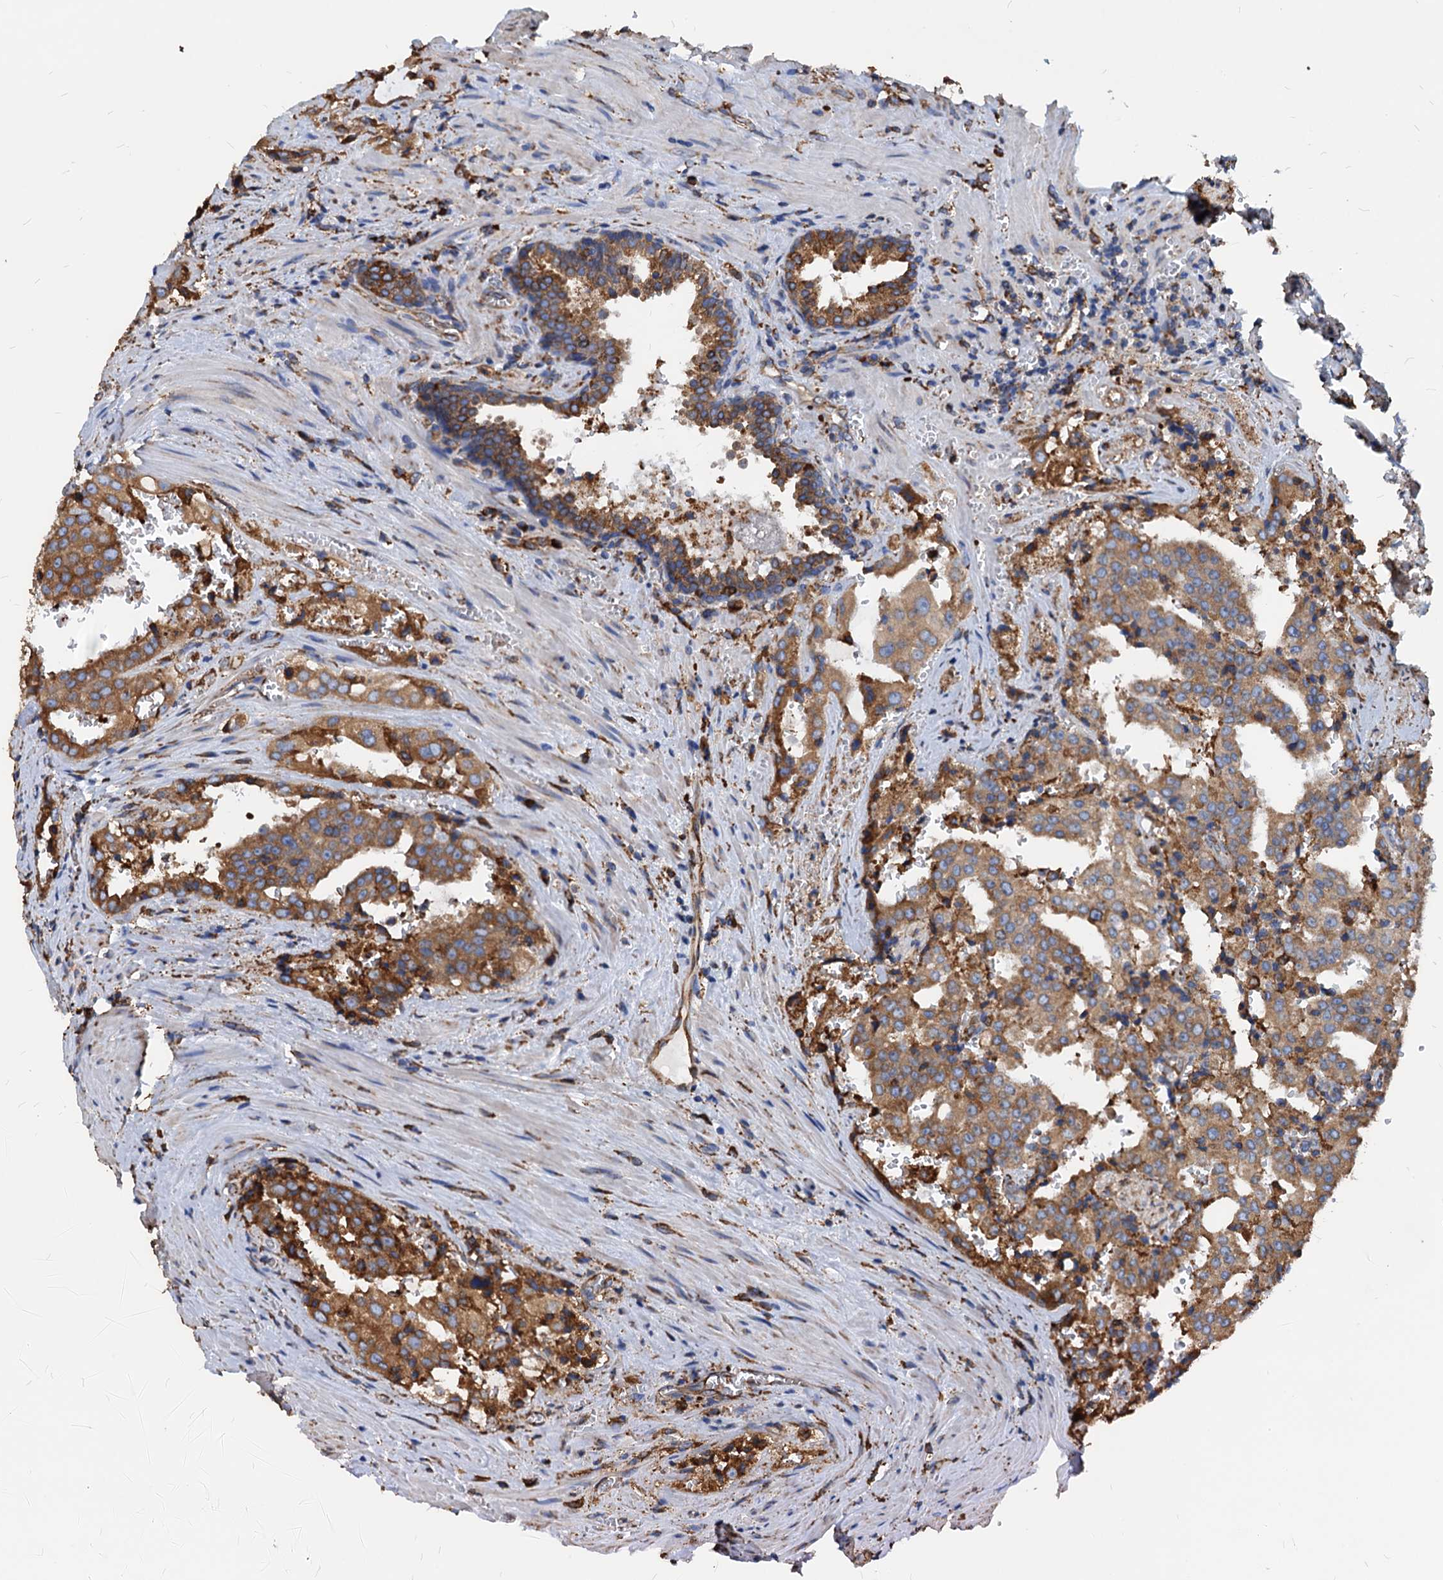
{"staining": {"intensity": "moderate", "quantity": ">75%", "location": "cytoplasmic/membranous"}, "tissue": "prostate cancer", "cell_type": "Tumor cells", "image_type": "cancer", "snomed": [{"axis": "morphology", "description": "Adenocarcinoma, High grade"}, {"axis": "topography", "description": "Prostate"}], "caption": "A micrograph of human prostate high-grade adenocarcinoma stained for a protein demonstrates moderate cytoplasmic/membranous brown staining in tumor cells. Ihc stains the protein in brown and the nuclei are stained blue.", "gene": "HSPA5", "patient": {"sex": "male", "age": 68}}